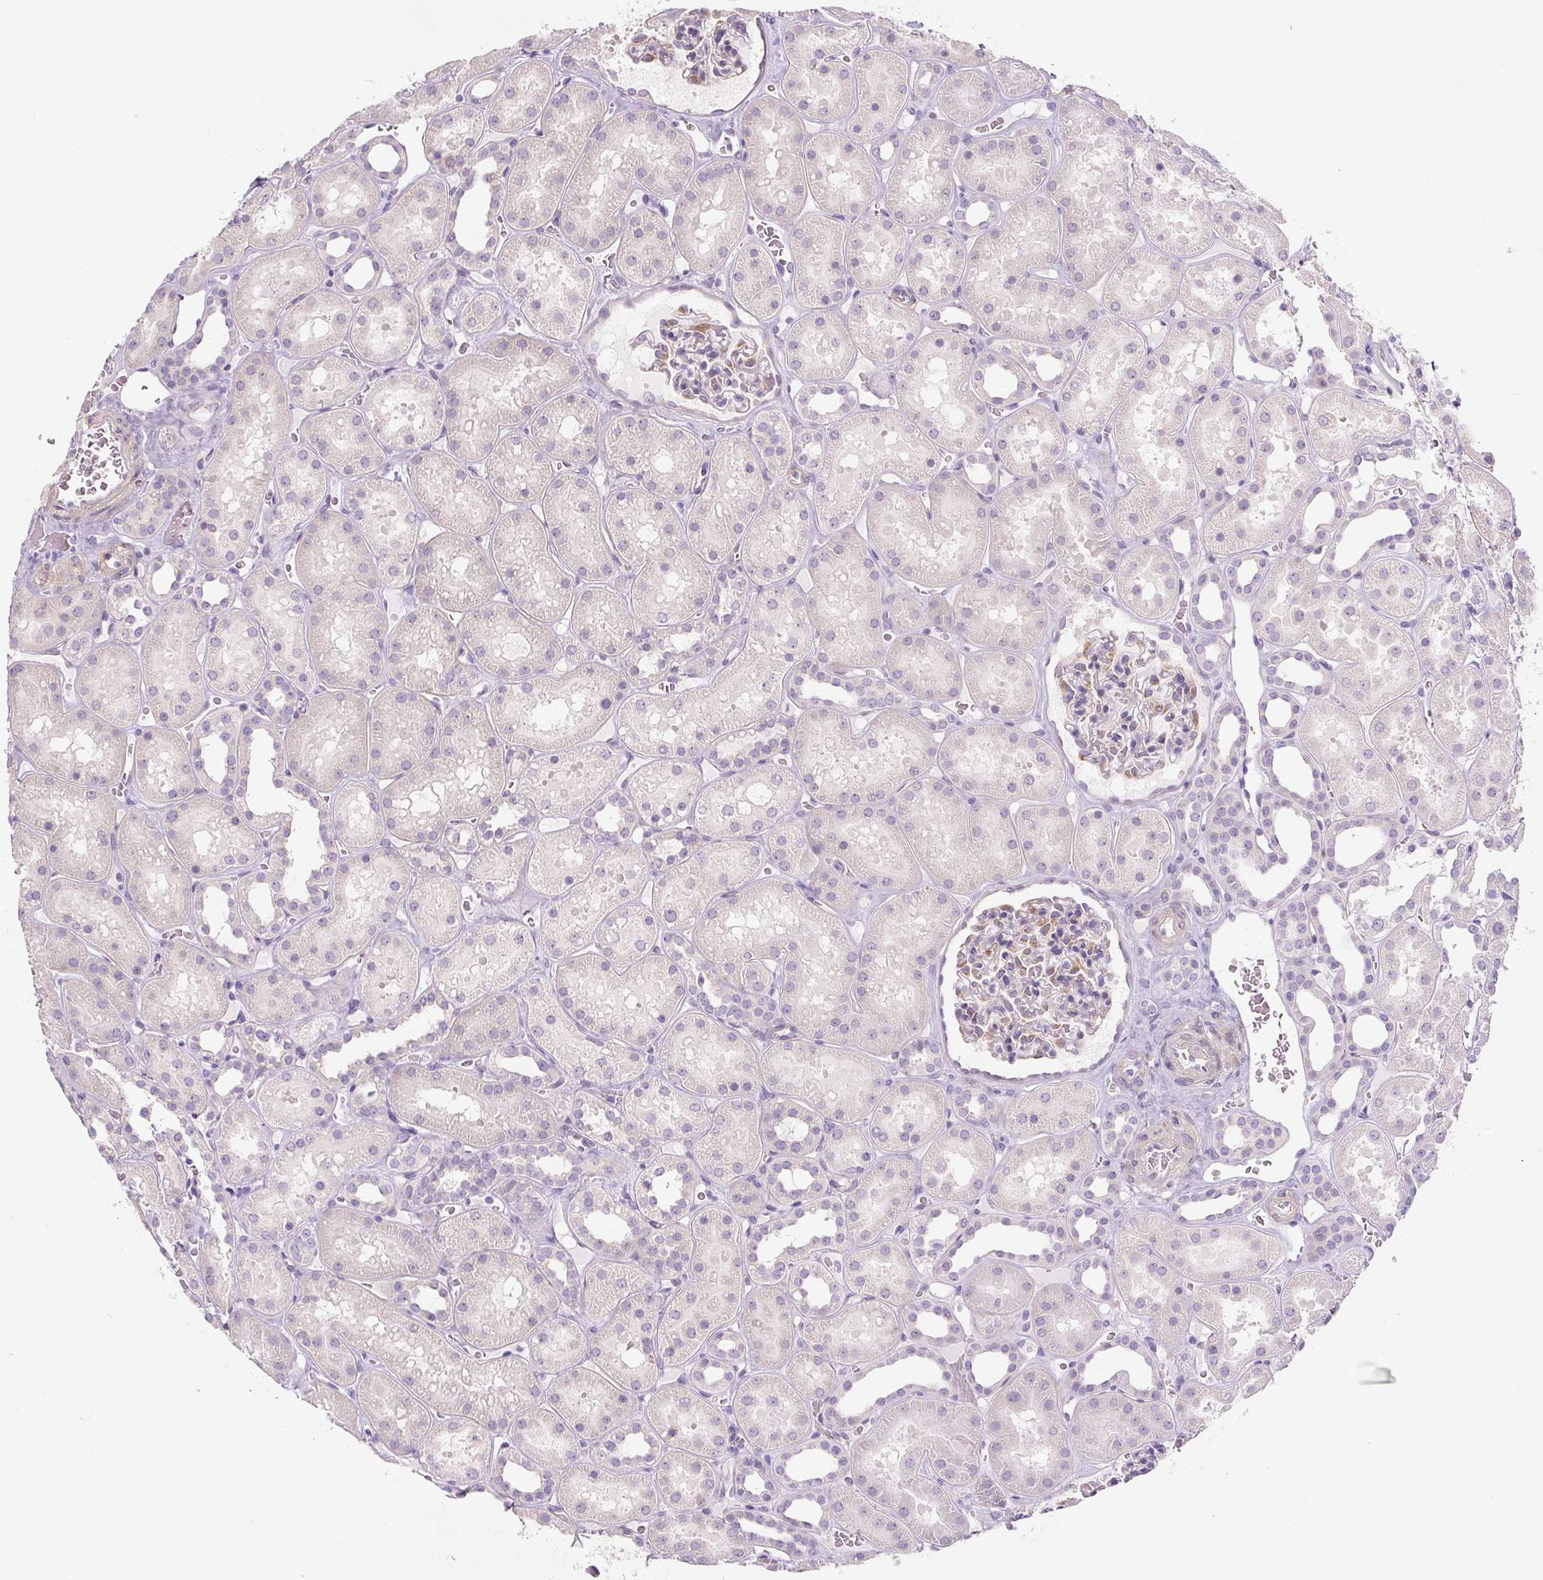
{"staining": {"intensity": "moderate", "quantity": "<25%", "location": "cytoplasmic/membranous"}, "tissue": "kidney", "cell_type": "Cells in glomeruli", "image_type": "normal", "snomed": [{"axis": "morphology", "description": "Normal tissue, NOS"}, {"axis": "topography", "description": "Kidney"}], "caption": "The immunohistochemical stain highlights moderate cytoplasmic/membranous expression in cells in glomeruli of unremarkable kidney. (brown staining indicates protein expression, while blue staining denotes nuclei).", "gene": "PWWP3B", "patient": {"sex": "female", "age": 41}}